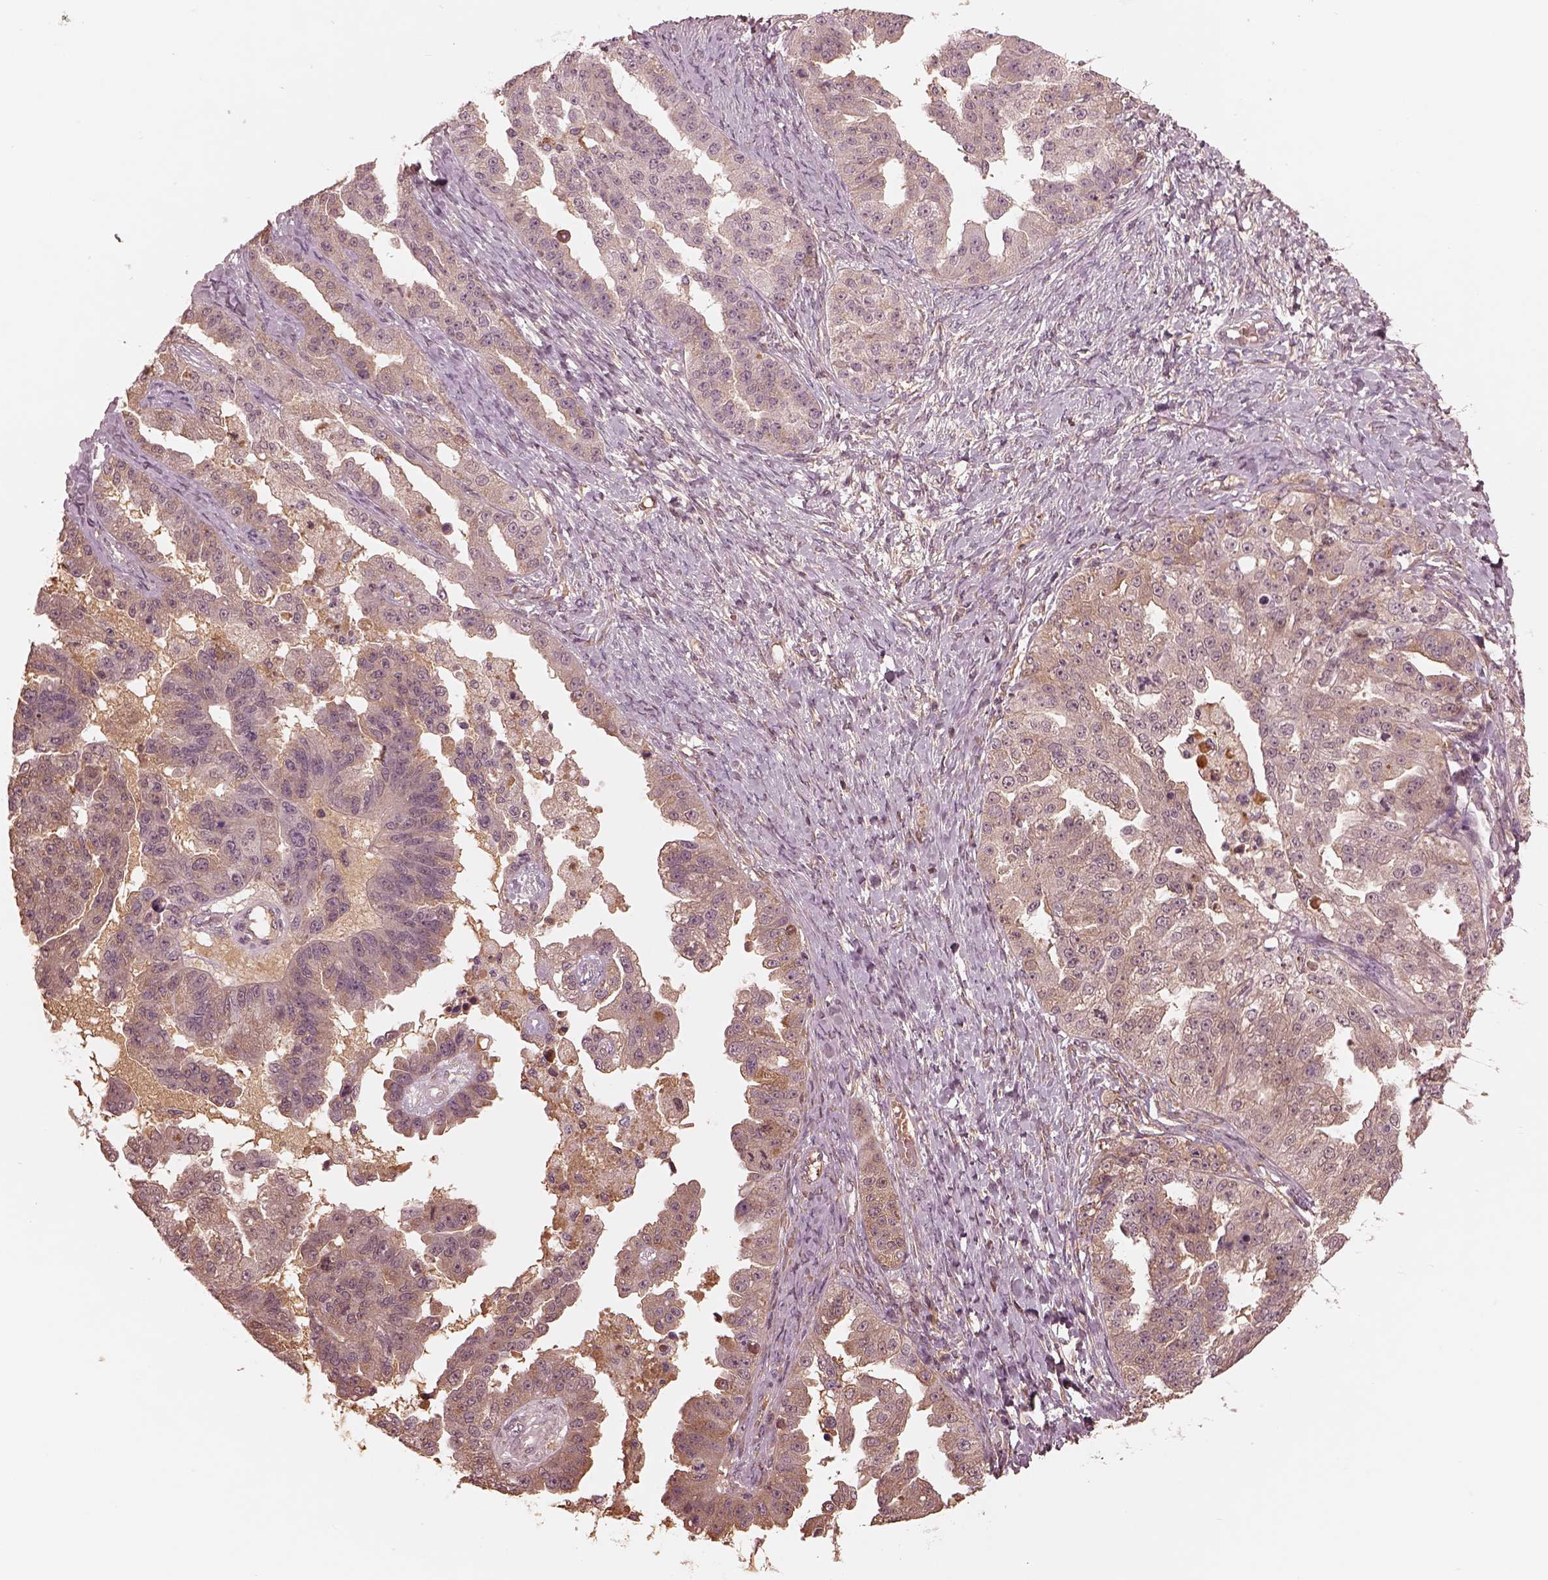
{"staining": {"intensity": "negative", "quantity": "none", "location": "none"}, "tissue": "ovarian cancer", "cell_type": "Tumor cells", "image_type": "cancer", "snomed": [{"axis": "morphology", "description": "Cystadenocarcinoma, serous, NOS"}, {"axis": "topography", "description": "Ovary"}], "caption": "There is no significant positivity in tumor cells of ovarian cancer.", "gene": "TF", "patient": {"sex": "female", "age": 58}}